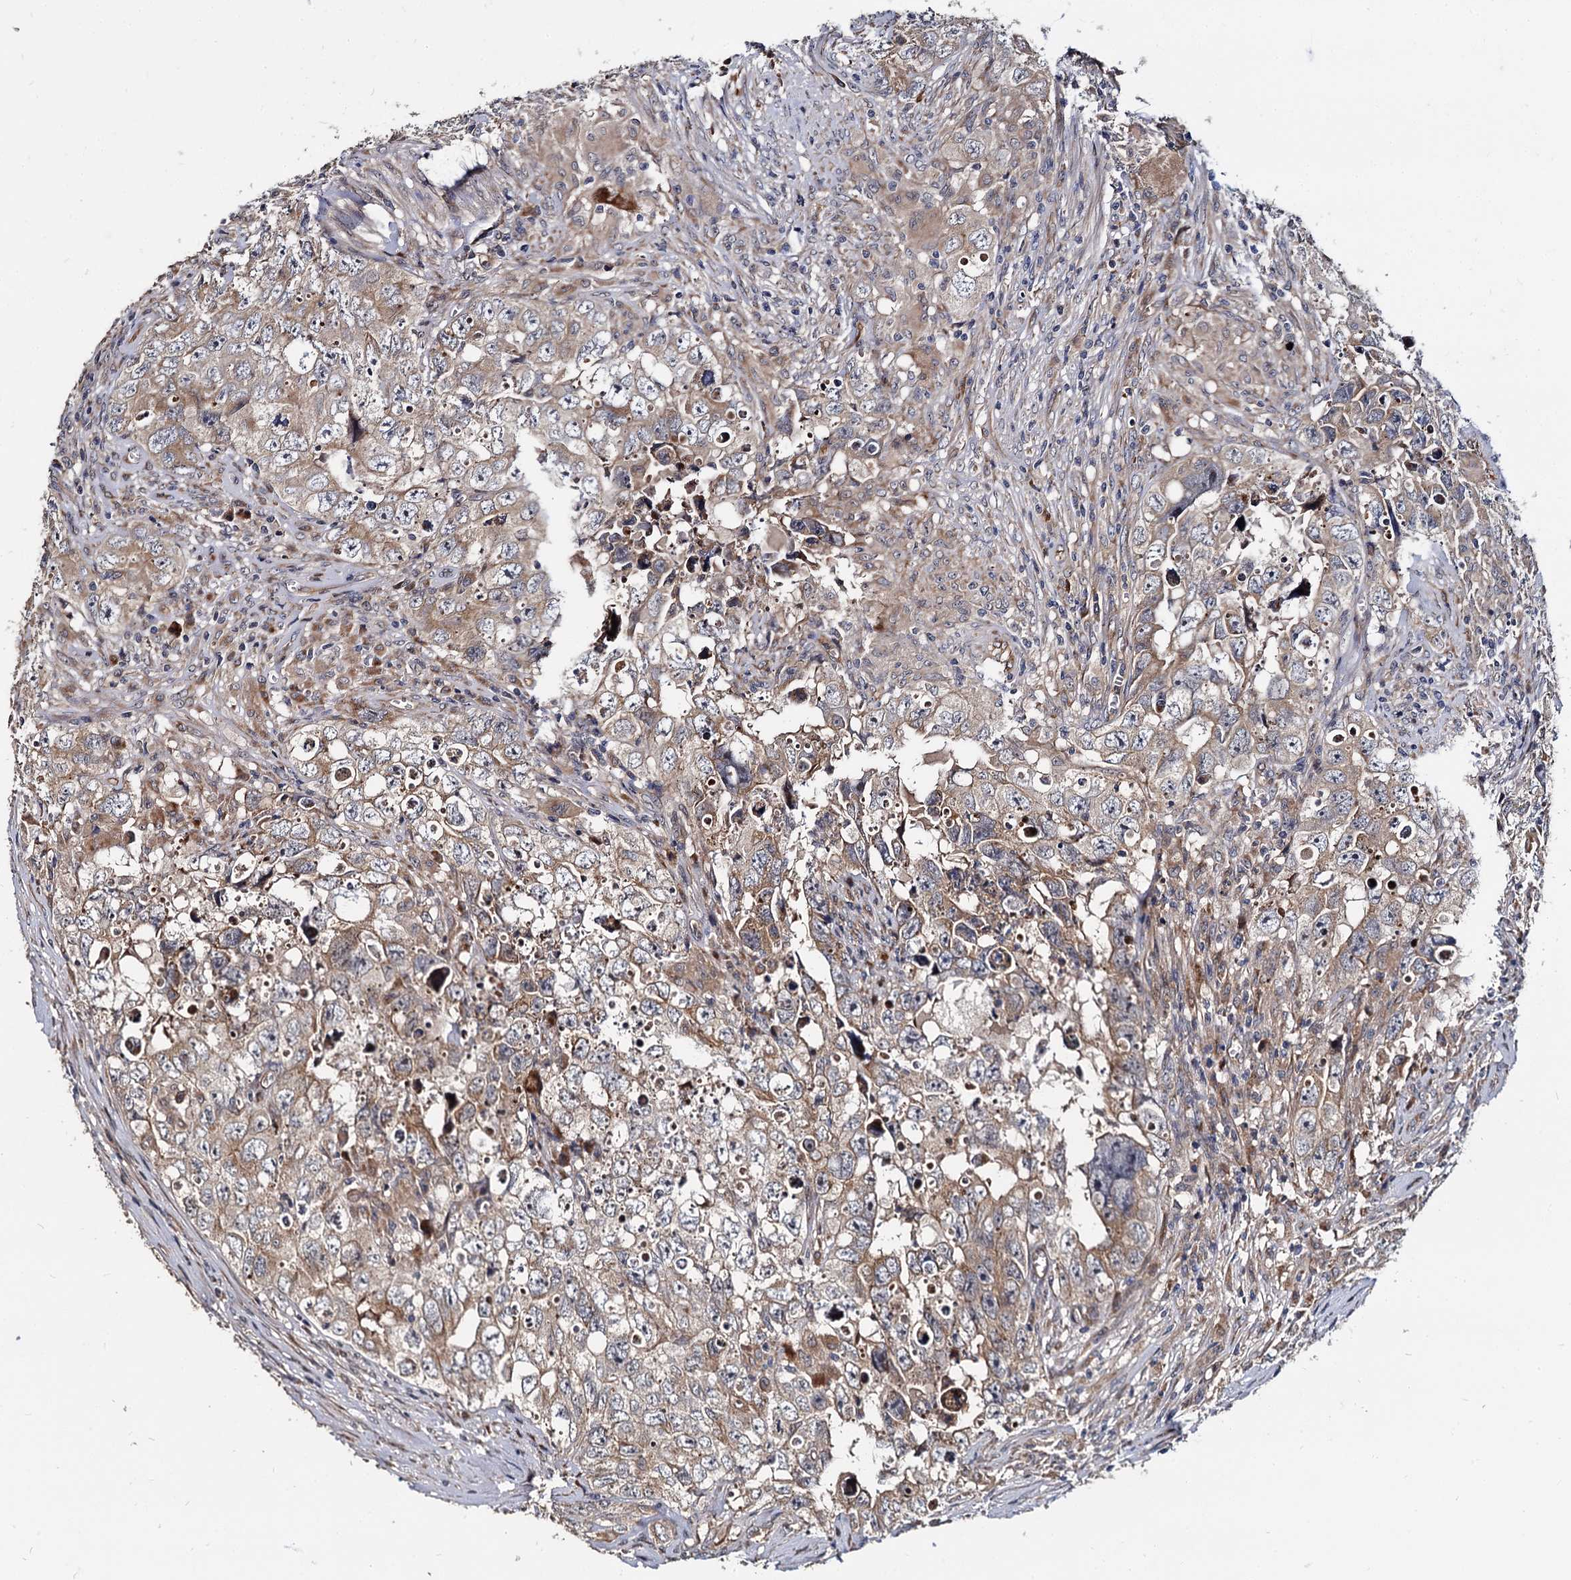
{"staining": {"intensity": "weak", "quantity": ">75%", "location": "cytoplasmic/membranous"}, "tissue": "testis cancer", "cell_type": "Tumor cells", "image_type": "cancer", "snomed": [{"axis": "morphology", "description": "Seminoma, NOS"}, {"axis": "morphology", "description": "Carcinoma, Embryonal, NOS"}, {"axis": "topography", "description": "Testis"}], "caption": "An image showing weak cytoplasmic/membranous expression in about >75% of tumor cells in testis seminoma, as visualized by brown immunohistochemical staining.", "gene": "WWC3", "patient": {"sex": "male", "age": 43}}